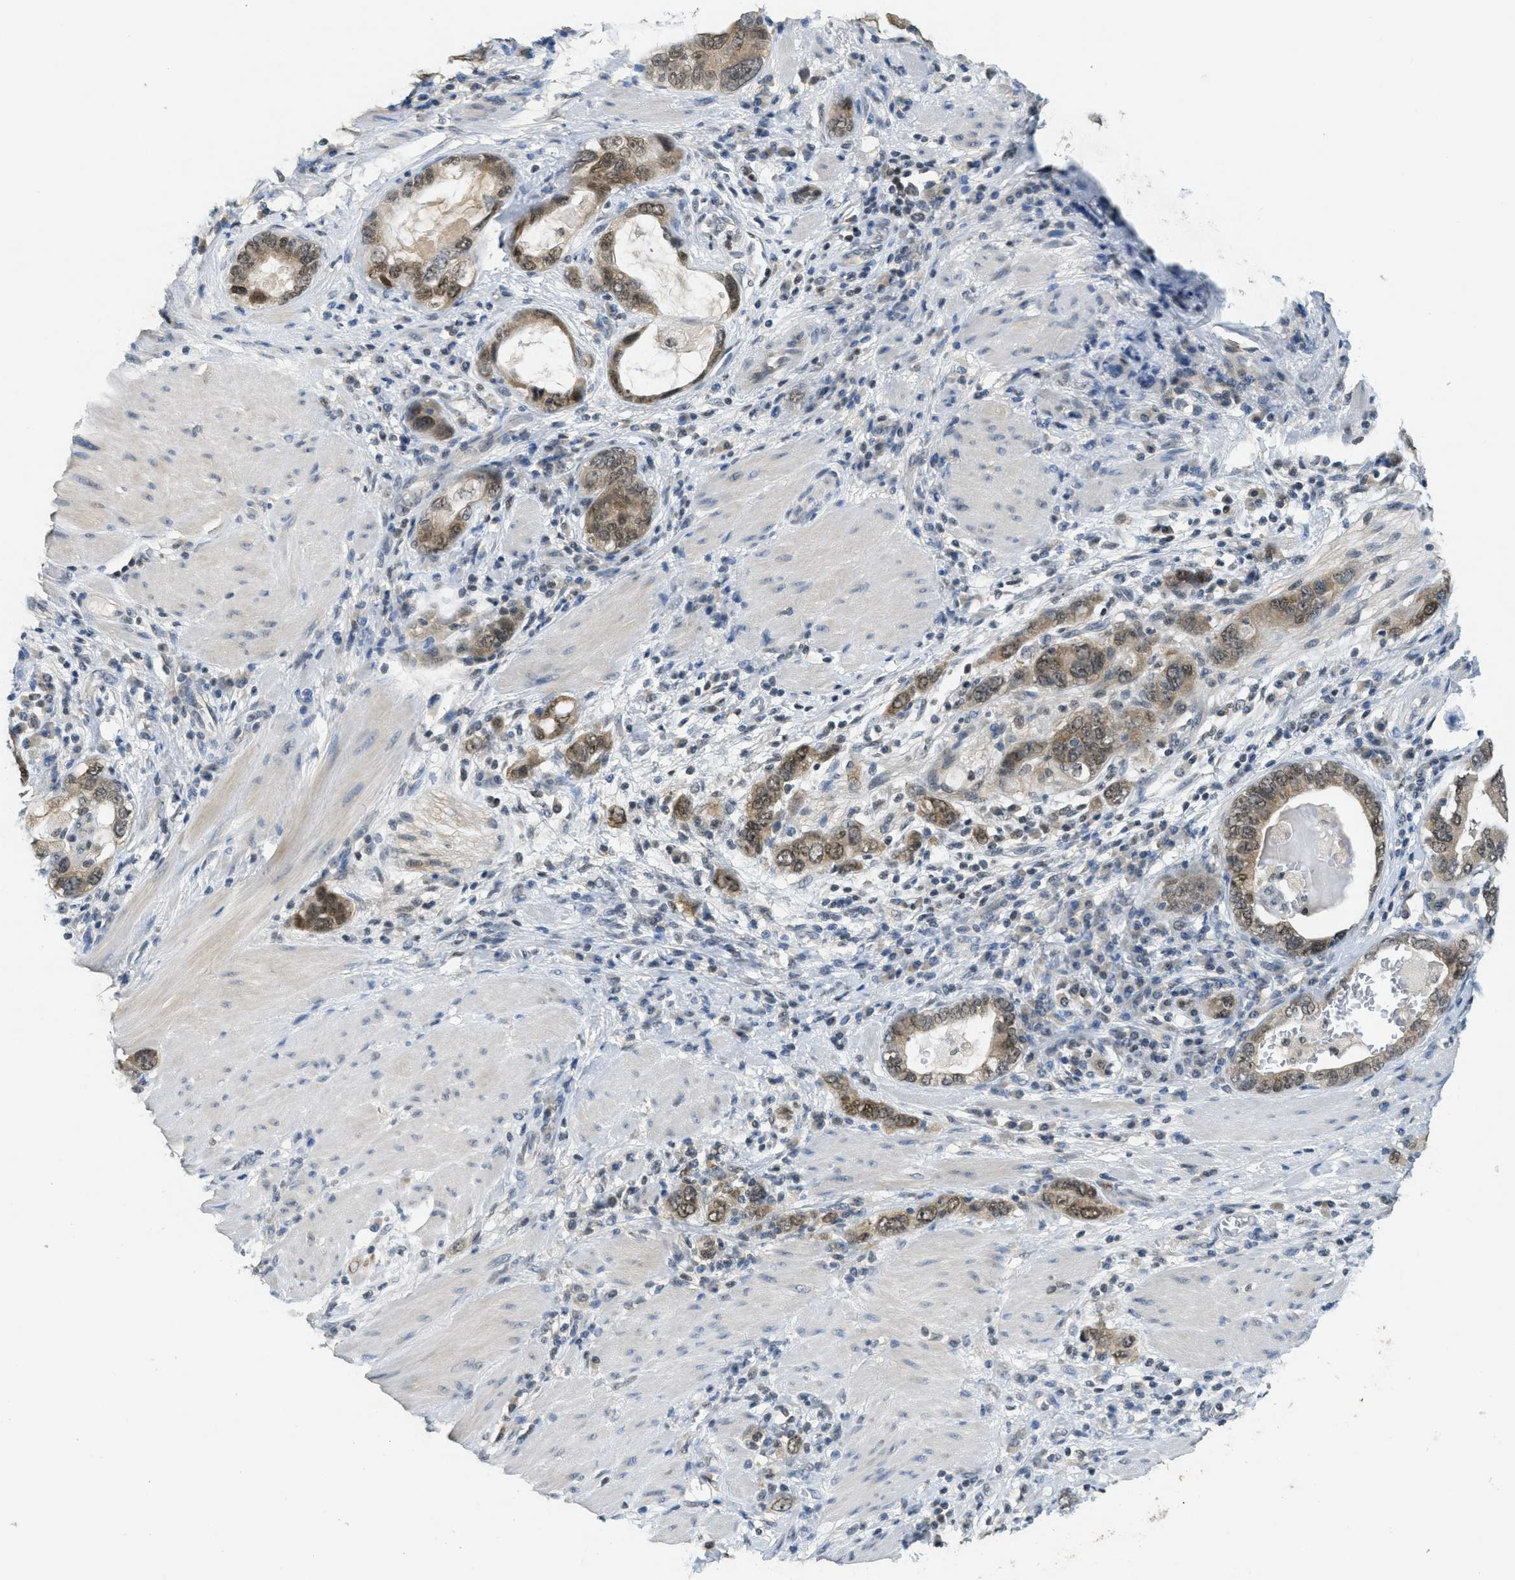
{"staining": {"intensity": "strong", "quantity": ">75%", "location": "cytoplasmic/membranous,nuclear"}, "tissue": "stomach cancer", "cell_type": "Tumor cells", "image_type": "cancer", "snomed": [{"axis": "morphology", "description": "Adenocarcinoma, NOS"}, {"axis": "topography", "description": "Stomach, lower"}], "caption": "Brown immunohistochemical staining in stomach cancer reveals strong cytoplasmic/membranous and nuclear positivity in about >75% of tumor cells.", "gene": "DNAJB1", "patient": {"sex": "female", "age": 93}}